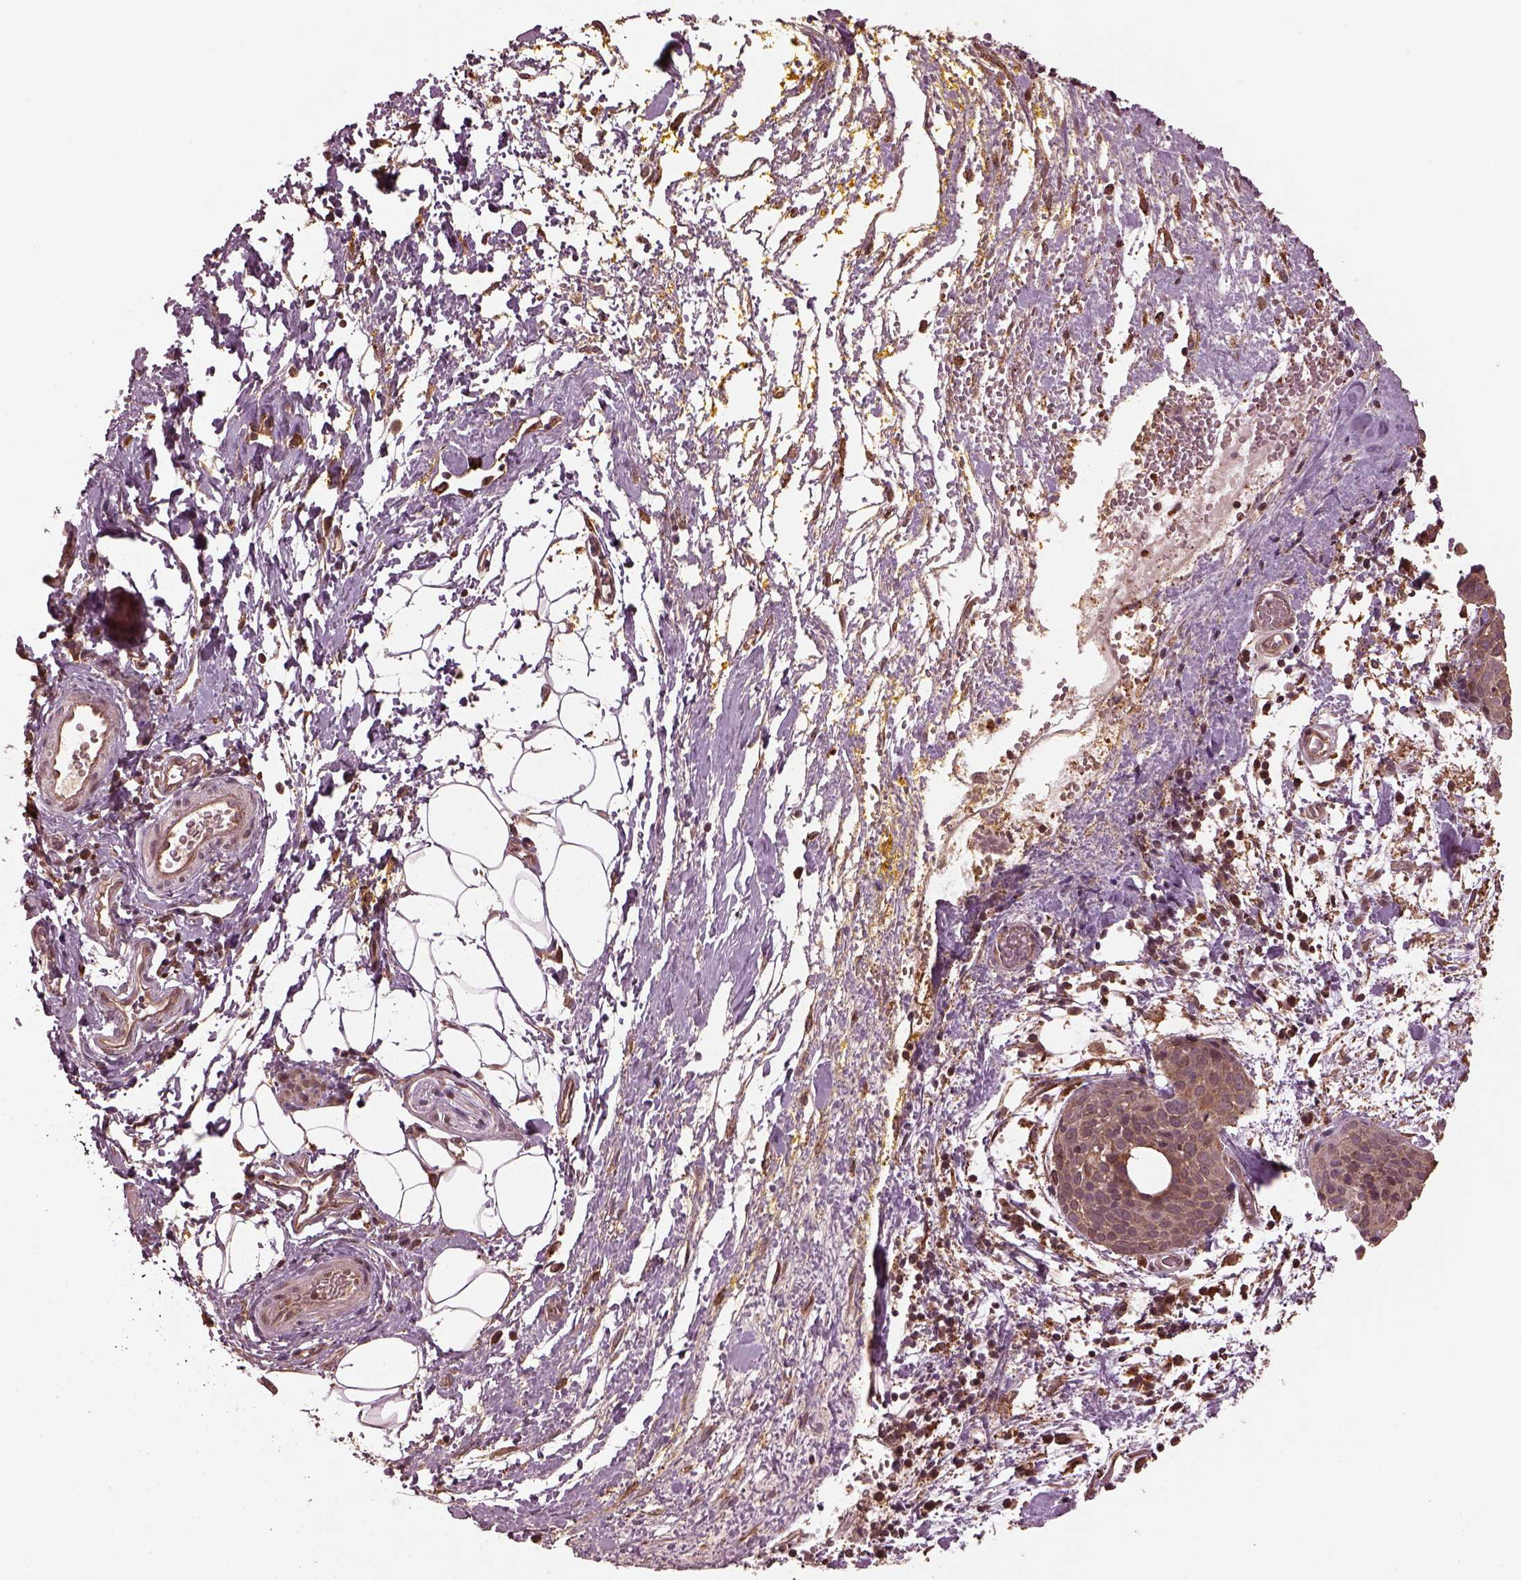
{"staining": {"intensity": "weak", "quantity": "<25%", "location": "cytoplasmic/membranous"}, "tissue": "cervical cancer", "cell_type": "Tumor cells", "image_type": "cancer", "snomed": [{"axis": "morphology", "description": "Squamous cell carcinoma, NOS"}, {"axis": "topography", "description": "Cervix"}], "caption": "A photomicrograph of human cervical cancer is negative for staining in tumor cells. (Stains: DAB immunohistochemistry with hematoxylin counter stain, Microscopy: brightfield microscopy at high magnification).", "gene": "ZNF292", "patient": {"sex": "female", "age": 39}}